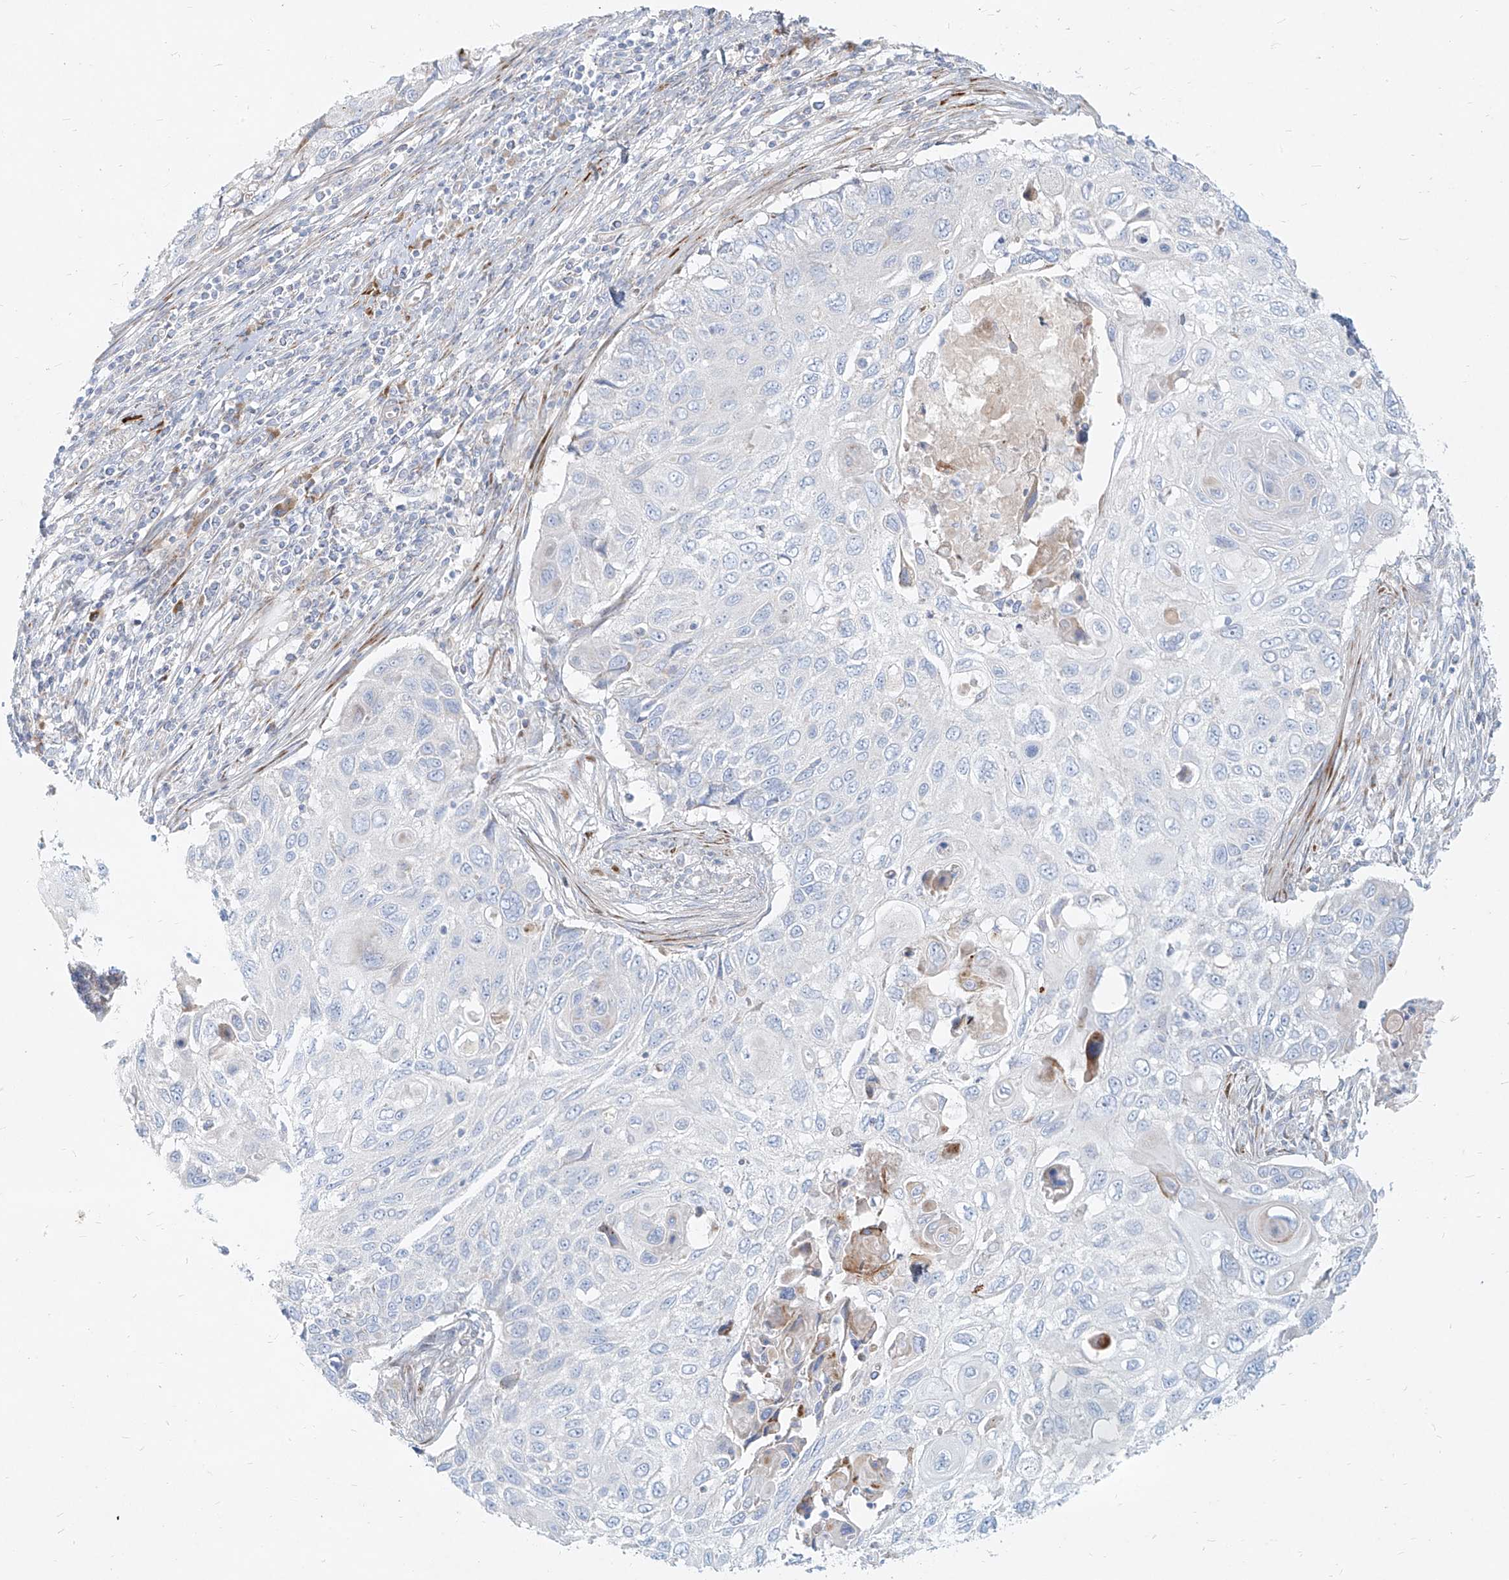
{"staining": {"intensity": "negative", "quantity": "none", "location": "none"}, "tissue": "cervical cancer", "cell_type": "Tumor cells", "image_type": "cancer", "snomed": [{"axis": "morphology", "description": "Squamous cell carcinoma, NOS"}, {"axis": "topography", "description": "Cervix"}], "caption": "Micrograph shows no protein expression in tumor cells of cervical squamous cell carcinoma tissue.", "gene": "MTX2", "patient": {"sex": "female", "age": 70}}